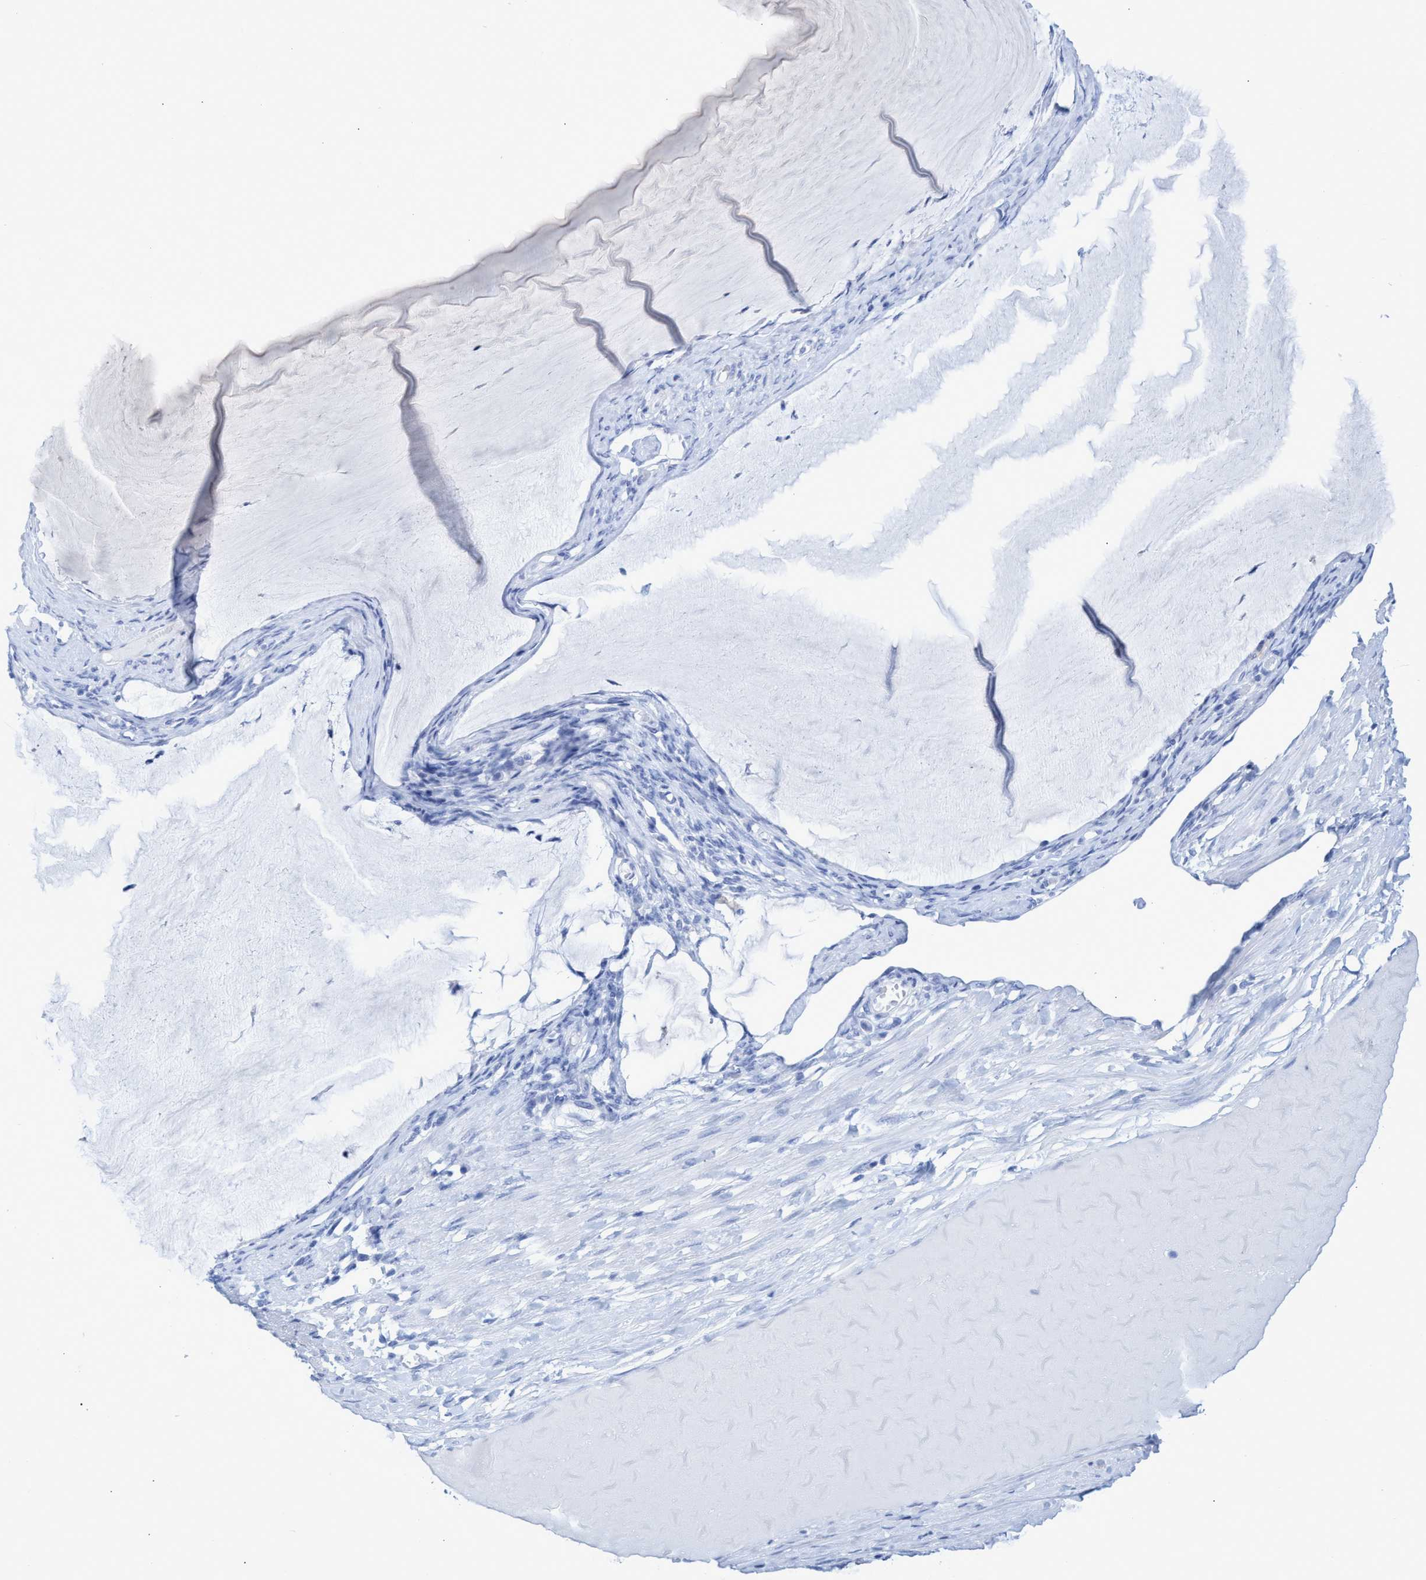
{"staining": {"intensity": "negative", "quantity": "none", "location": "none"}, "tissue": "ovarian cancer", "cell_type": "Tumor cells", "image_type": "cancer", "snomed": [{"axis": "morphology", "description": "Cystadenocarcinoma, mucinous, NOS"}, {"axis": "topography", "description": "Ovary"}], "caption": "This is an immunohistochemistry (IHC) micrograph of ovarian mucinous cystadenocarcinoma. There is no staining in tumor cells.", "gene": "INSL6", "patient": {"sex": "female", "age": 61}}